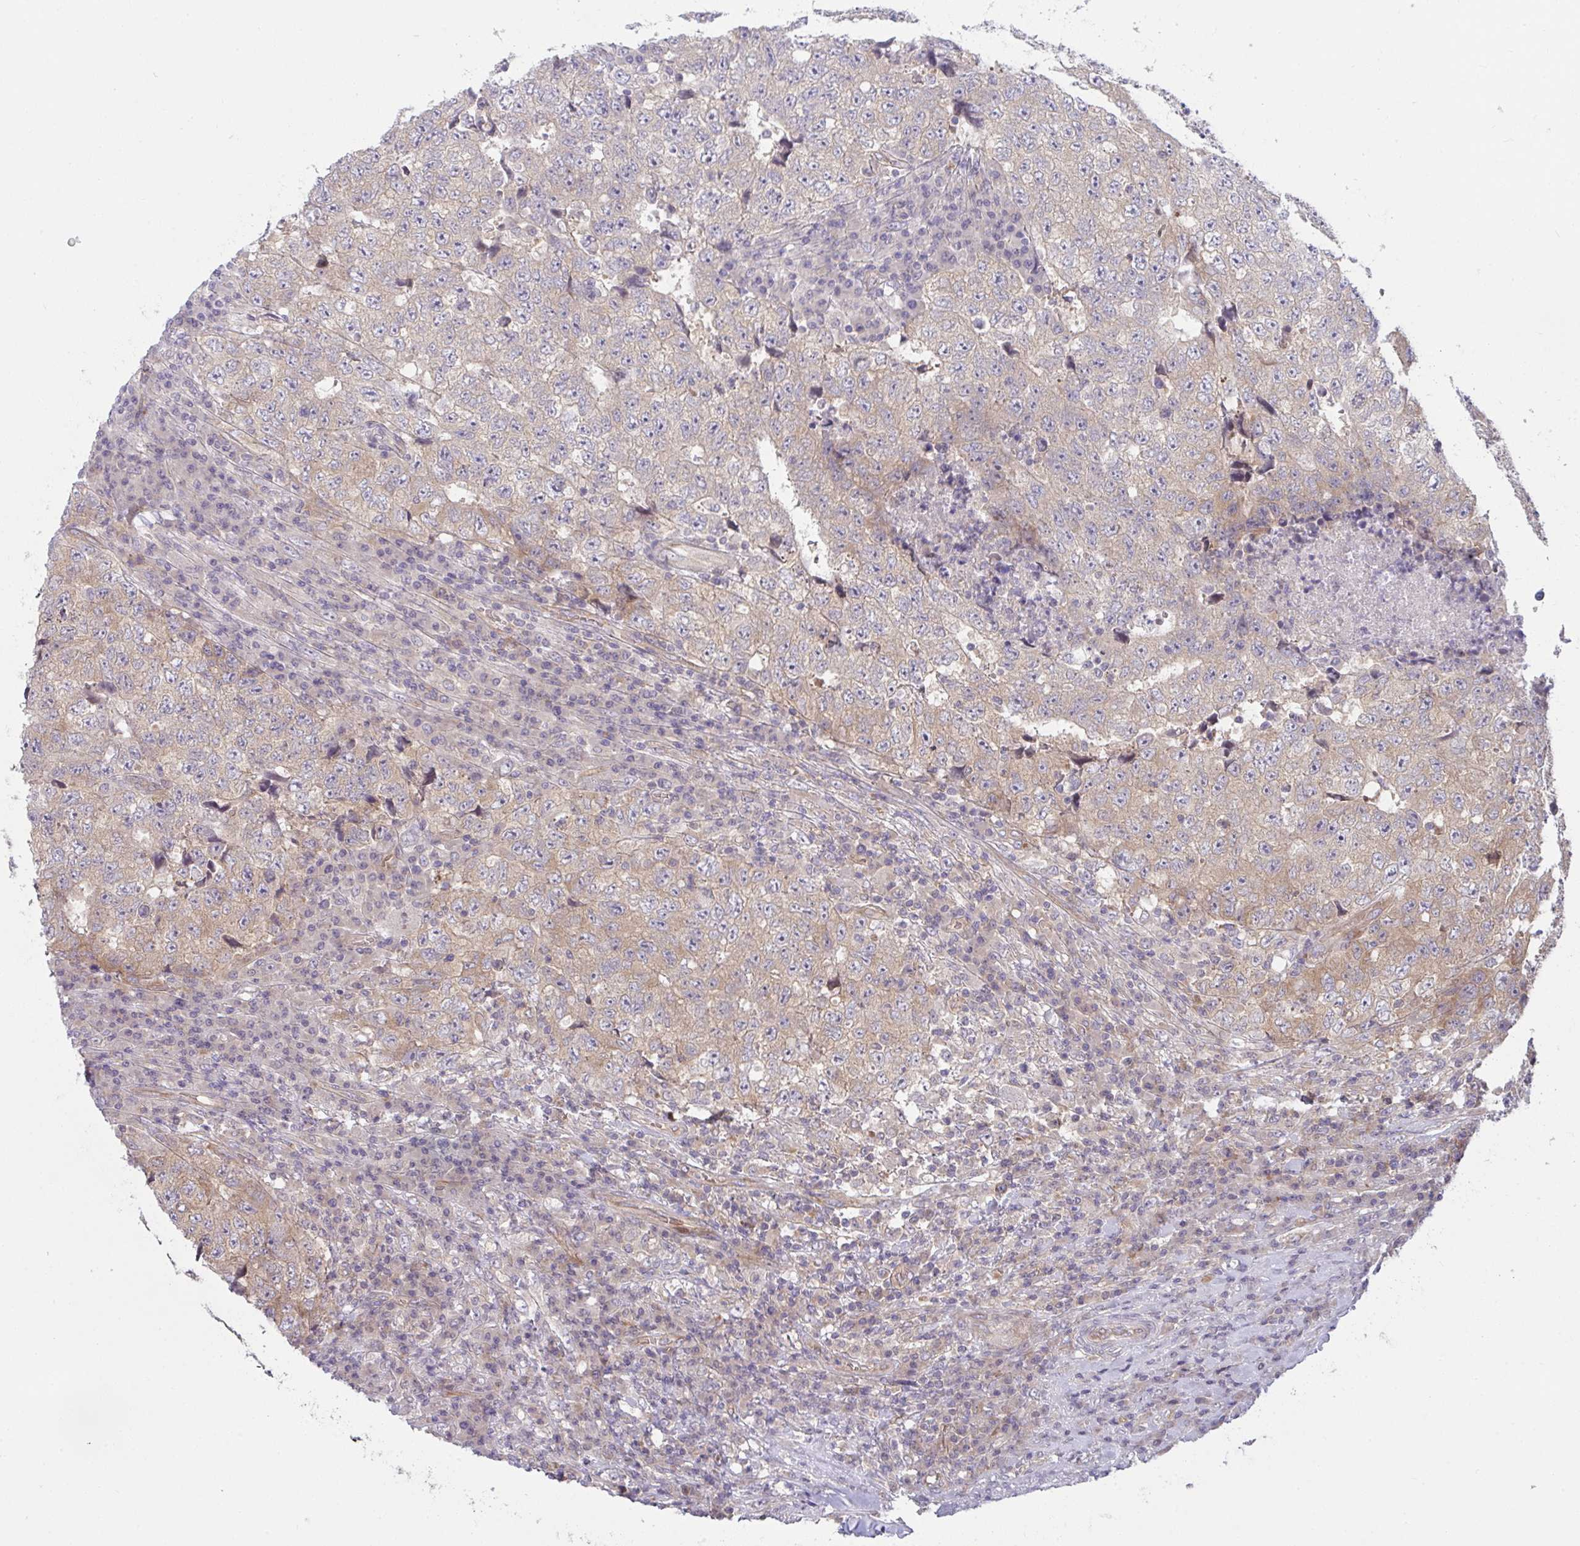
{"staining": {"intensity": "moderate", "quantity": "25%-75%", "location": "cytoplasmic/membranous"}, "tissue": "testis cancer", "cell_type": "Tumor cells", "image_type": "cancer", "snomed": [{"axis": "morphology", "description": "Necrosis, NOS"}, {"axis": "morphology", "description": "Carcinoma, Embryonal, NOS"}, {"axis": "topography", "description": "Testis"}], "caption": "Embryonal carcinoma (testis) was stained to show a protein in brown. There is medium levels of moderate cytoplasmic/membranous positivity in approximately 25%-75% of tumor cells.", "gene": "CASP9", "patient": {"sex": "male", "age": 19}}